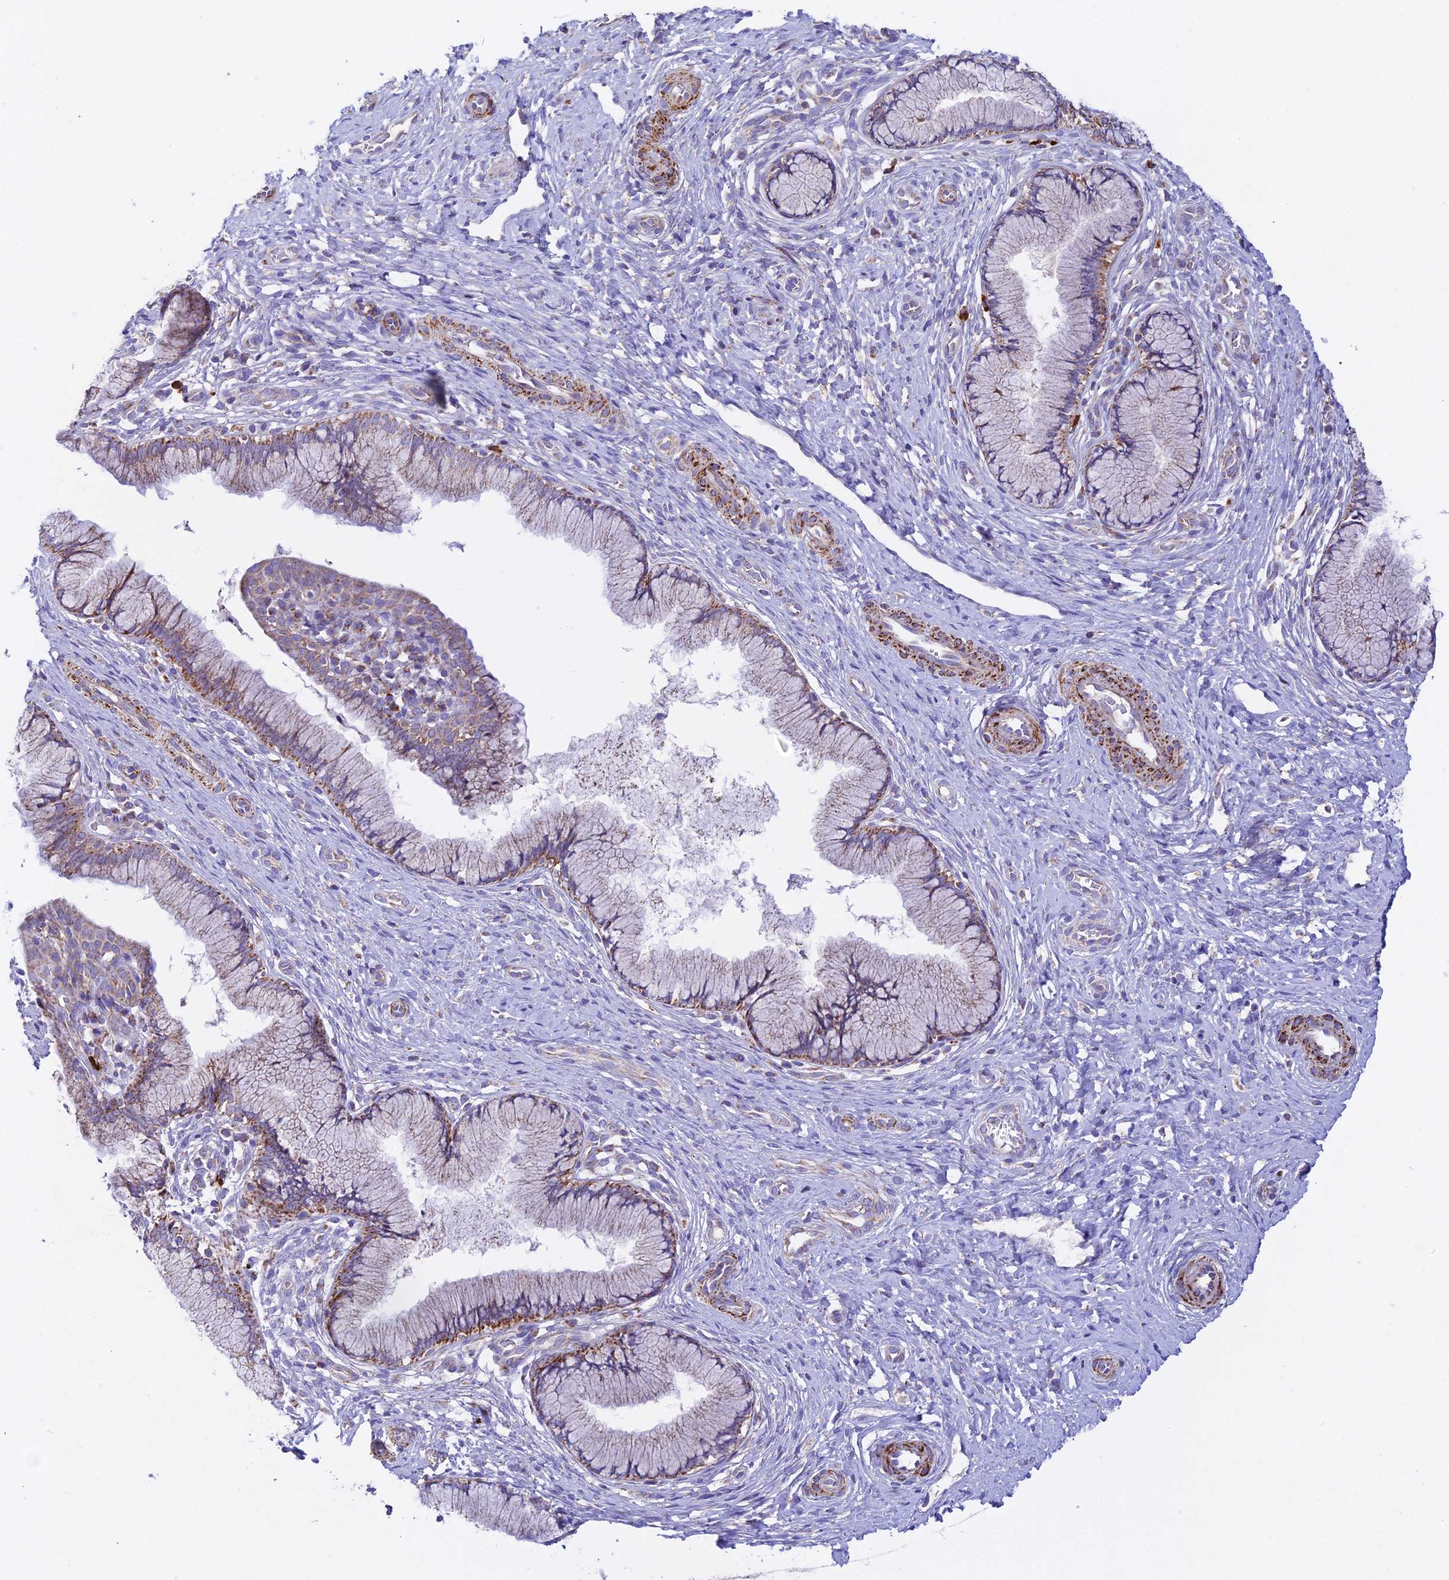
{"staining": {"intensity": "moderate", "quantity": "25%-75%", "location": "cytoplasmic/membranous"}, "tissue": "cervix", "cell_type": "Glandular cells", "image_type": "normal", "snomed": [{"axis": "morphology", "description": "Normal tissue, NOS"}, {"axis": "topography", "description": "Cervix"}], "caption": "Immunohistochemistry (IHC) of normal human cervix reveals medium levels of moderate cytoplasmic/membranous positivity in approximately 25%-75% of glandular cells. Immunohistochemistry stains the protein of interest in brown and the nuclei are stained blue.", "gene": "HSDL2", "patient": {"sex": "female", "age": 36}}